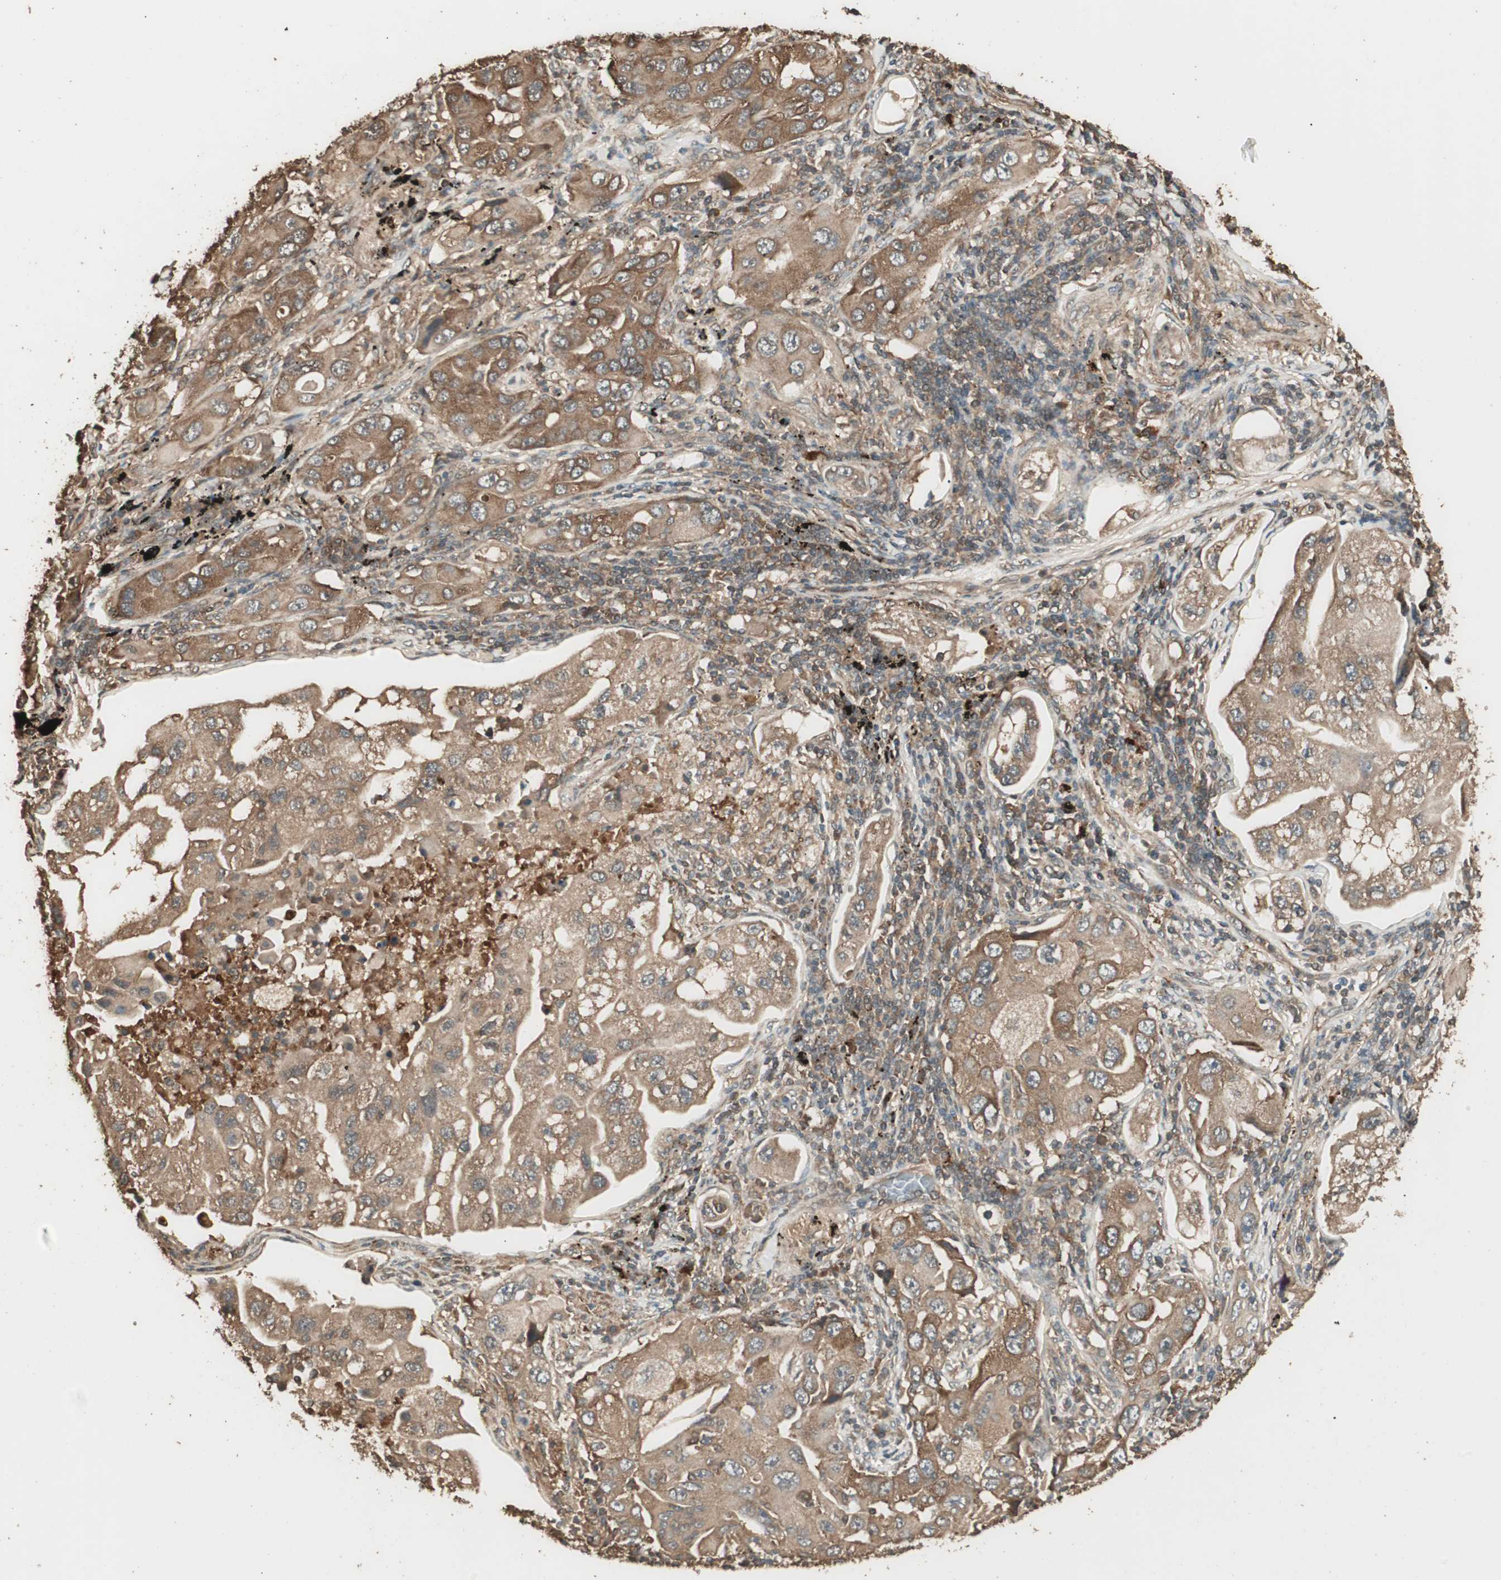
{"staining": {"intensity": "moderate", "quantity": ">75%", "location": "cytoplasmic/membranous"}, "tissue": "lung cancer", "cell_type": "Tumor cells", "image_type": "cancer", "snomed": [{"axis": "morphology", "description": "Adenocarcinoma, NOS"}, {"axis": "topography", "description": "Lung"}], "caption": "Immunohistochemical staining of lung cancer (adenocarcinoma) displays medium levels of moderate cytoplasmic/membranous staining in about >75% of tumor cells.", "gene": "CCN4", "patient": {"sex": "female", "age": 65}}